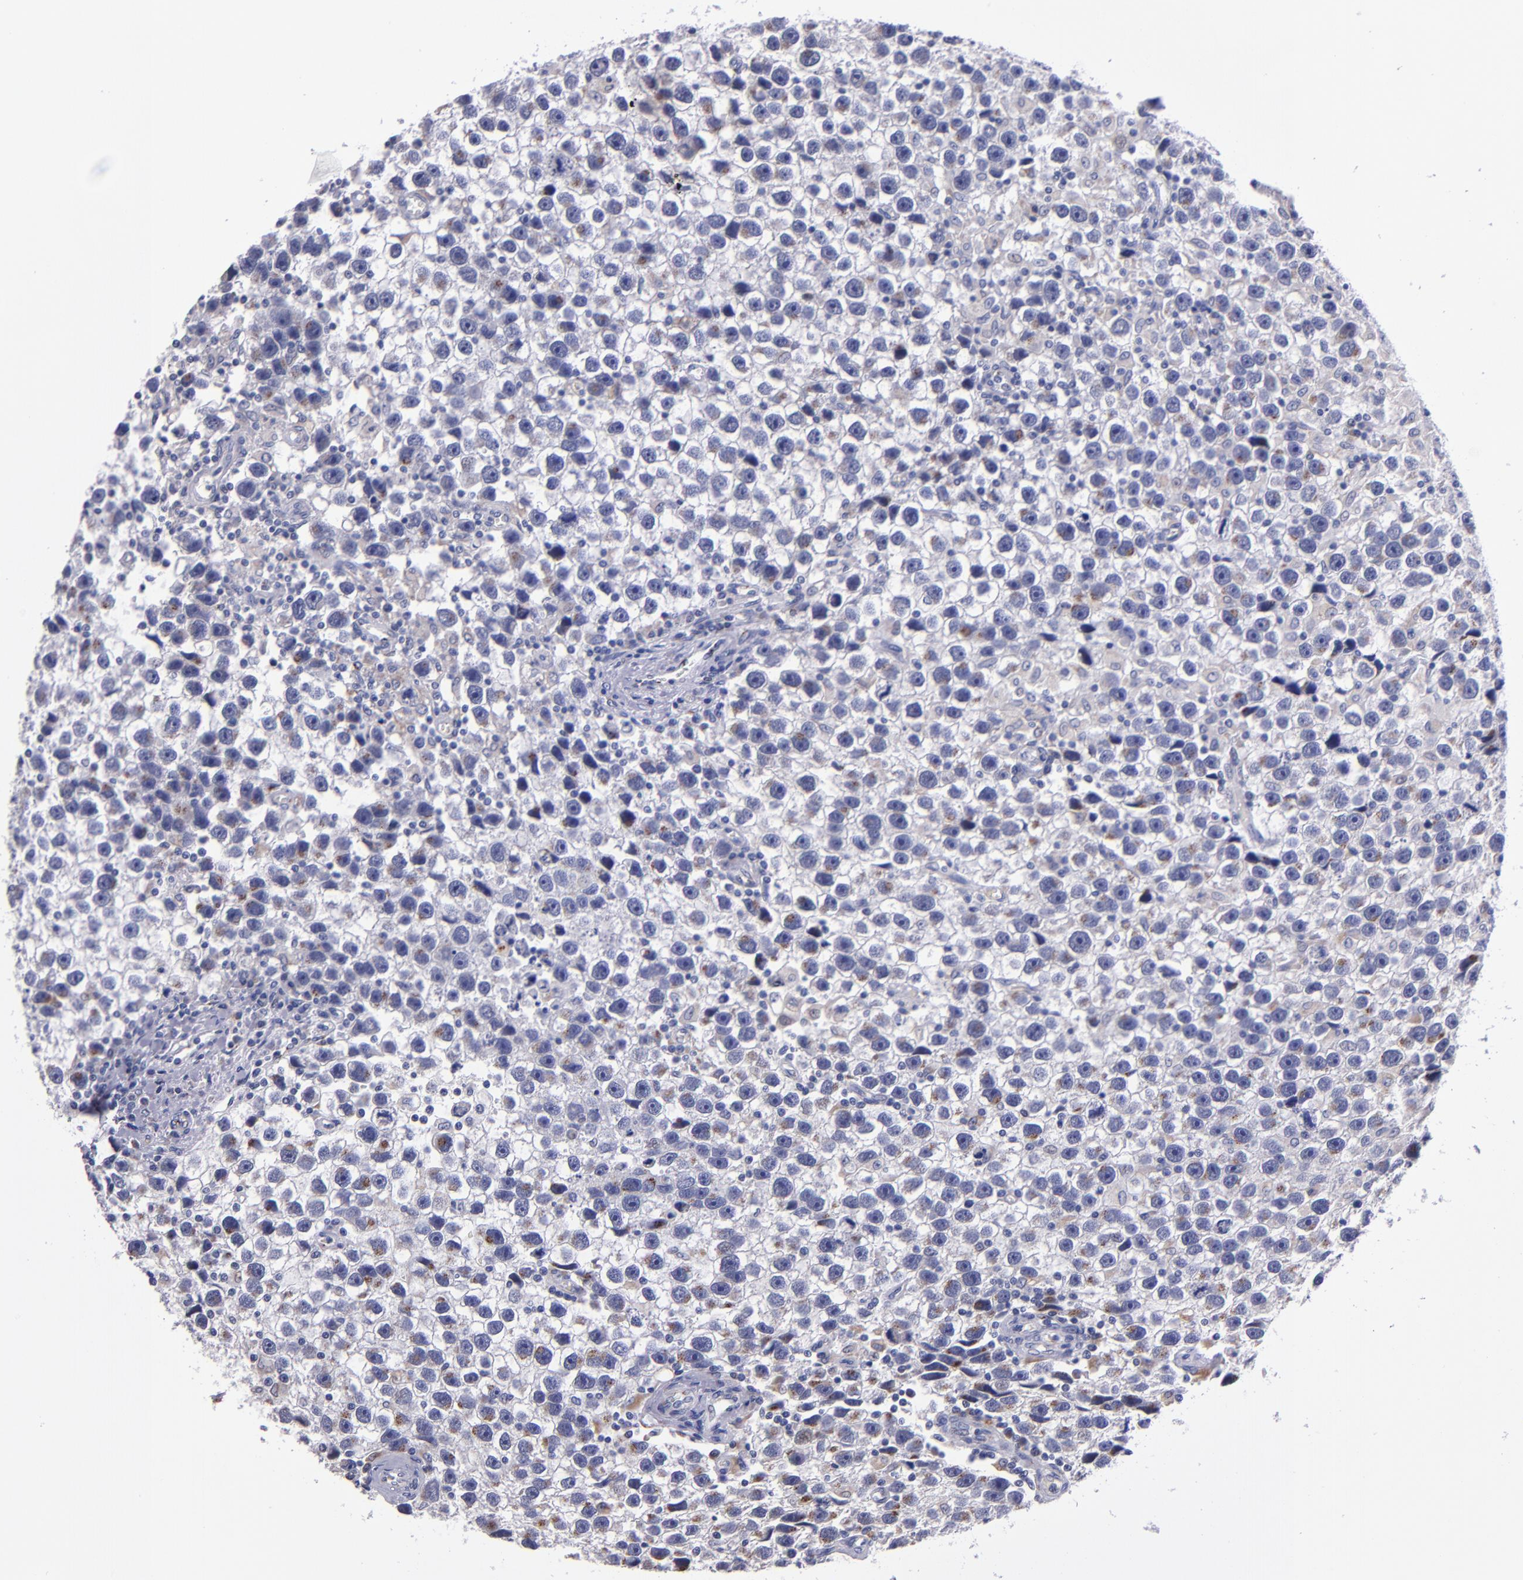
{"staining": {"intensity": "weak", "quantity": "<25%", "location": "cytoplasmic/membranous"}, "tissue": "testis cancer", "cell_type": "Tumor cells", "image_type": "cancer", "snomed": [{"axis": "morphology", "description": "Seminoma, NOS"}, {"axis": "topography", "description": "Testis"}], "caption": "DAB immunohistochemical staining of seminoma (testis) reveals no significant expression in tumor cells. (IHC, brightfield microscopy, high magnification).", "gene": "RAB41", "patient": {"sex": "male", "age": 43}}